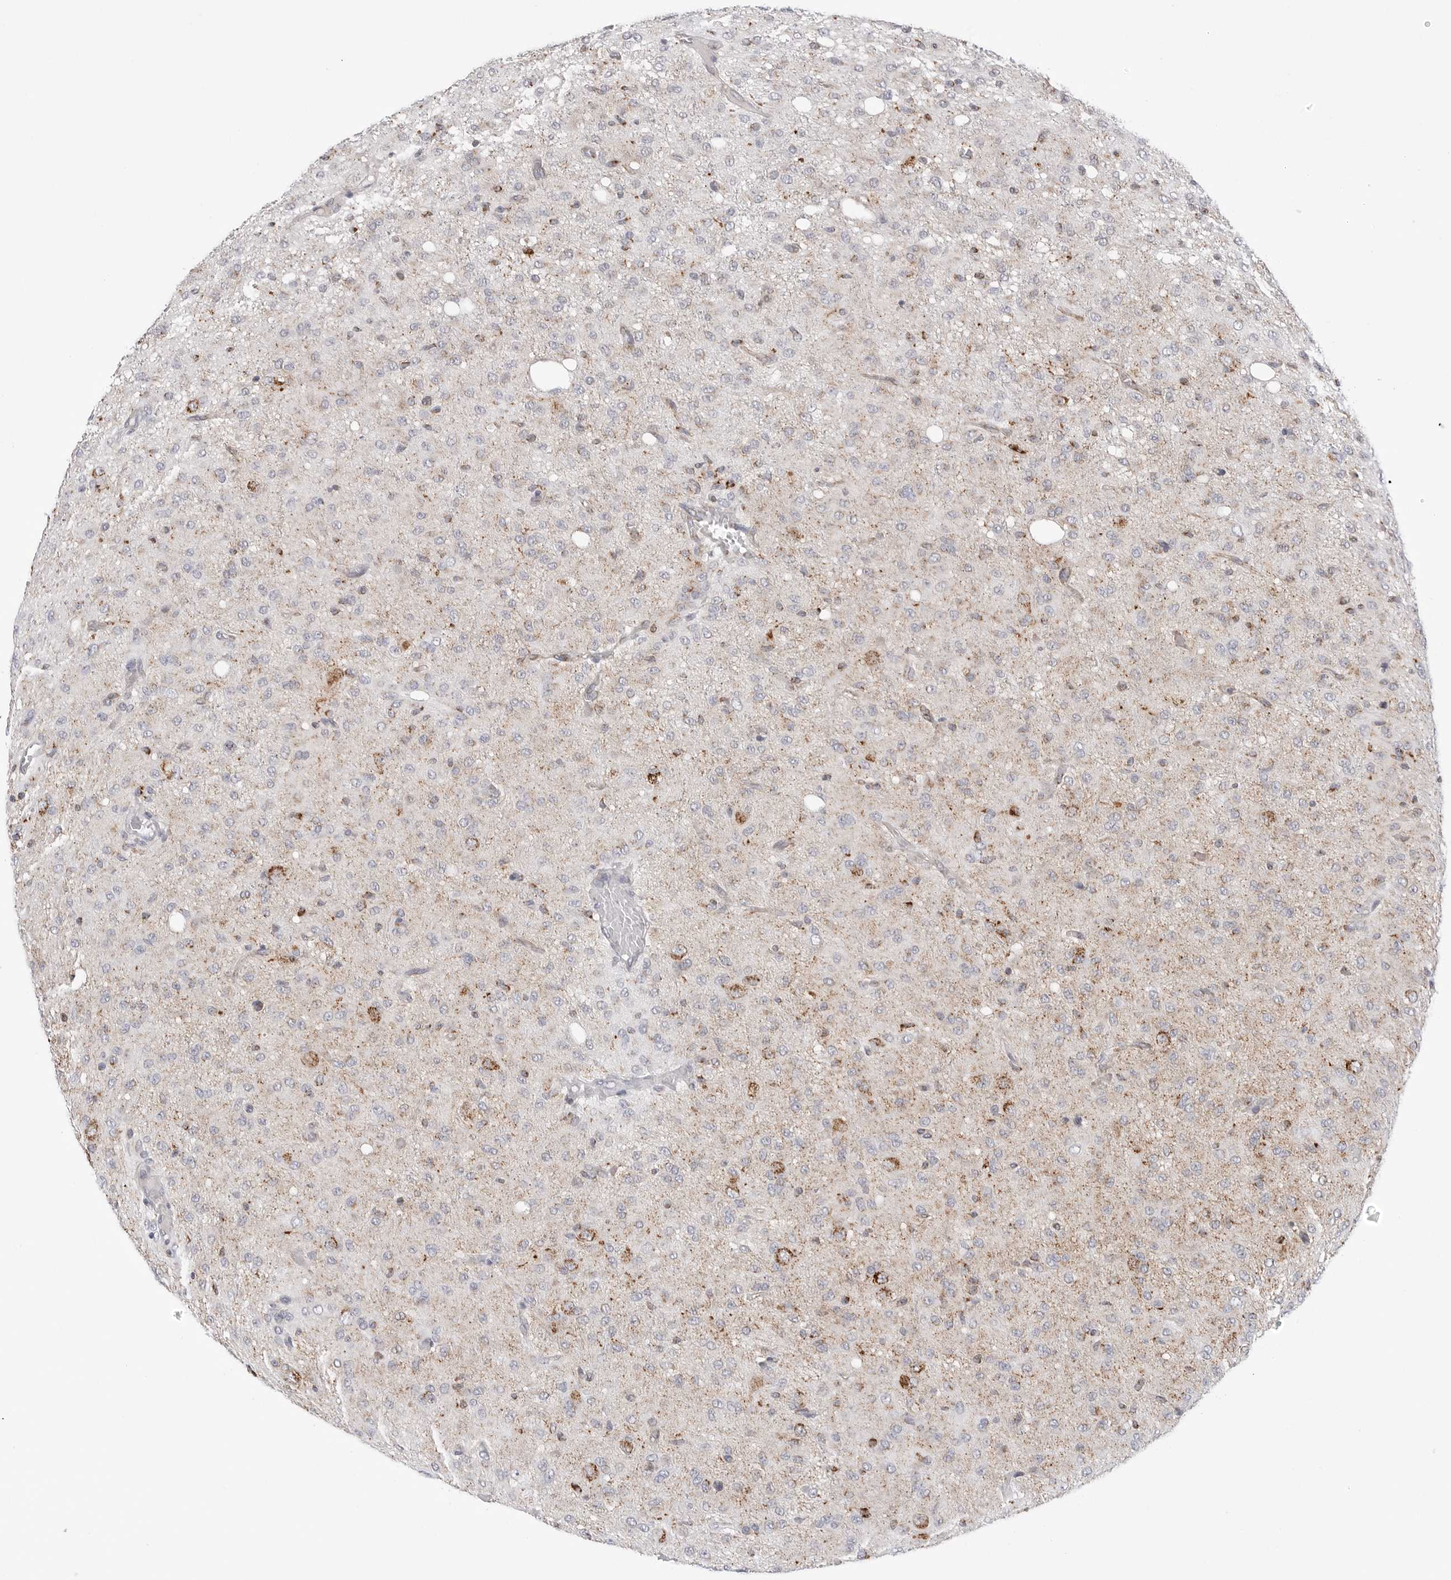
{"staining": {"intensity": "negative", "quantity": "none", "location": "none"}, "tissue": "glioma", "cell_type": "Tumor cells", "image_type": "cancer", "snomed": [{"axis": "morphology", "description": "Glioma, malignant, High grade"}, {"axis": "topography", "description": "Brain"}], "caption": "Immunohistochemistry (IHC) image of neoplastic tissue: malignant glioma (high-grade) stained with DAB shows no significant protein positivity in tumor cells.", "gene": "ATP5IF1", "patient": {"sex": "female", "age": 59}}